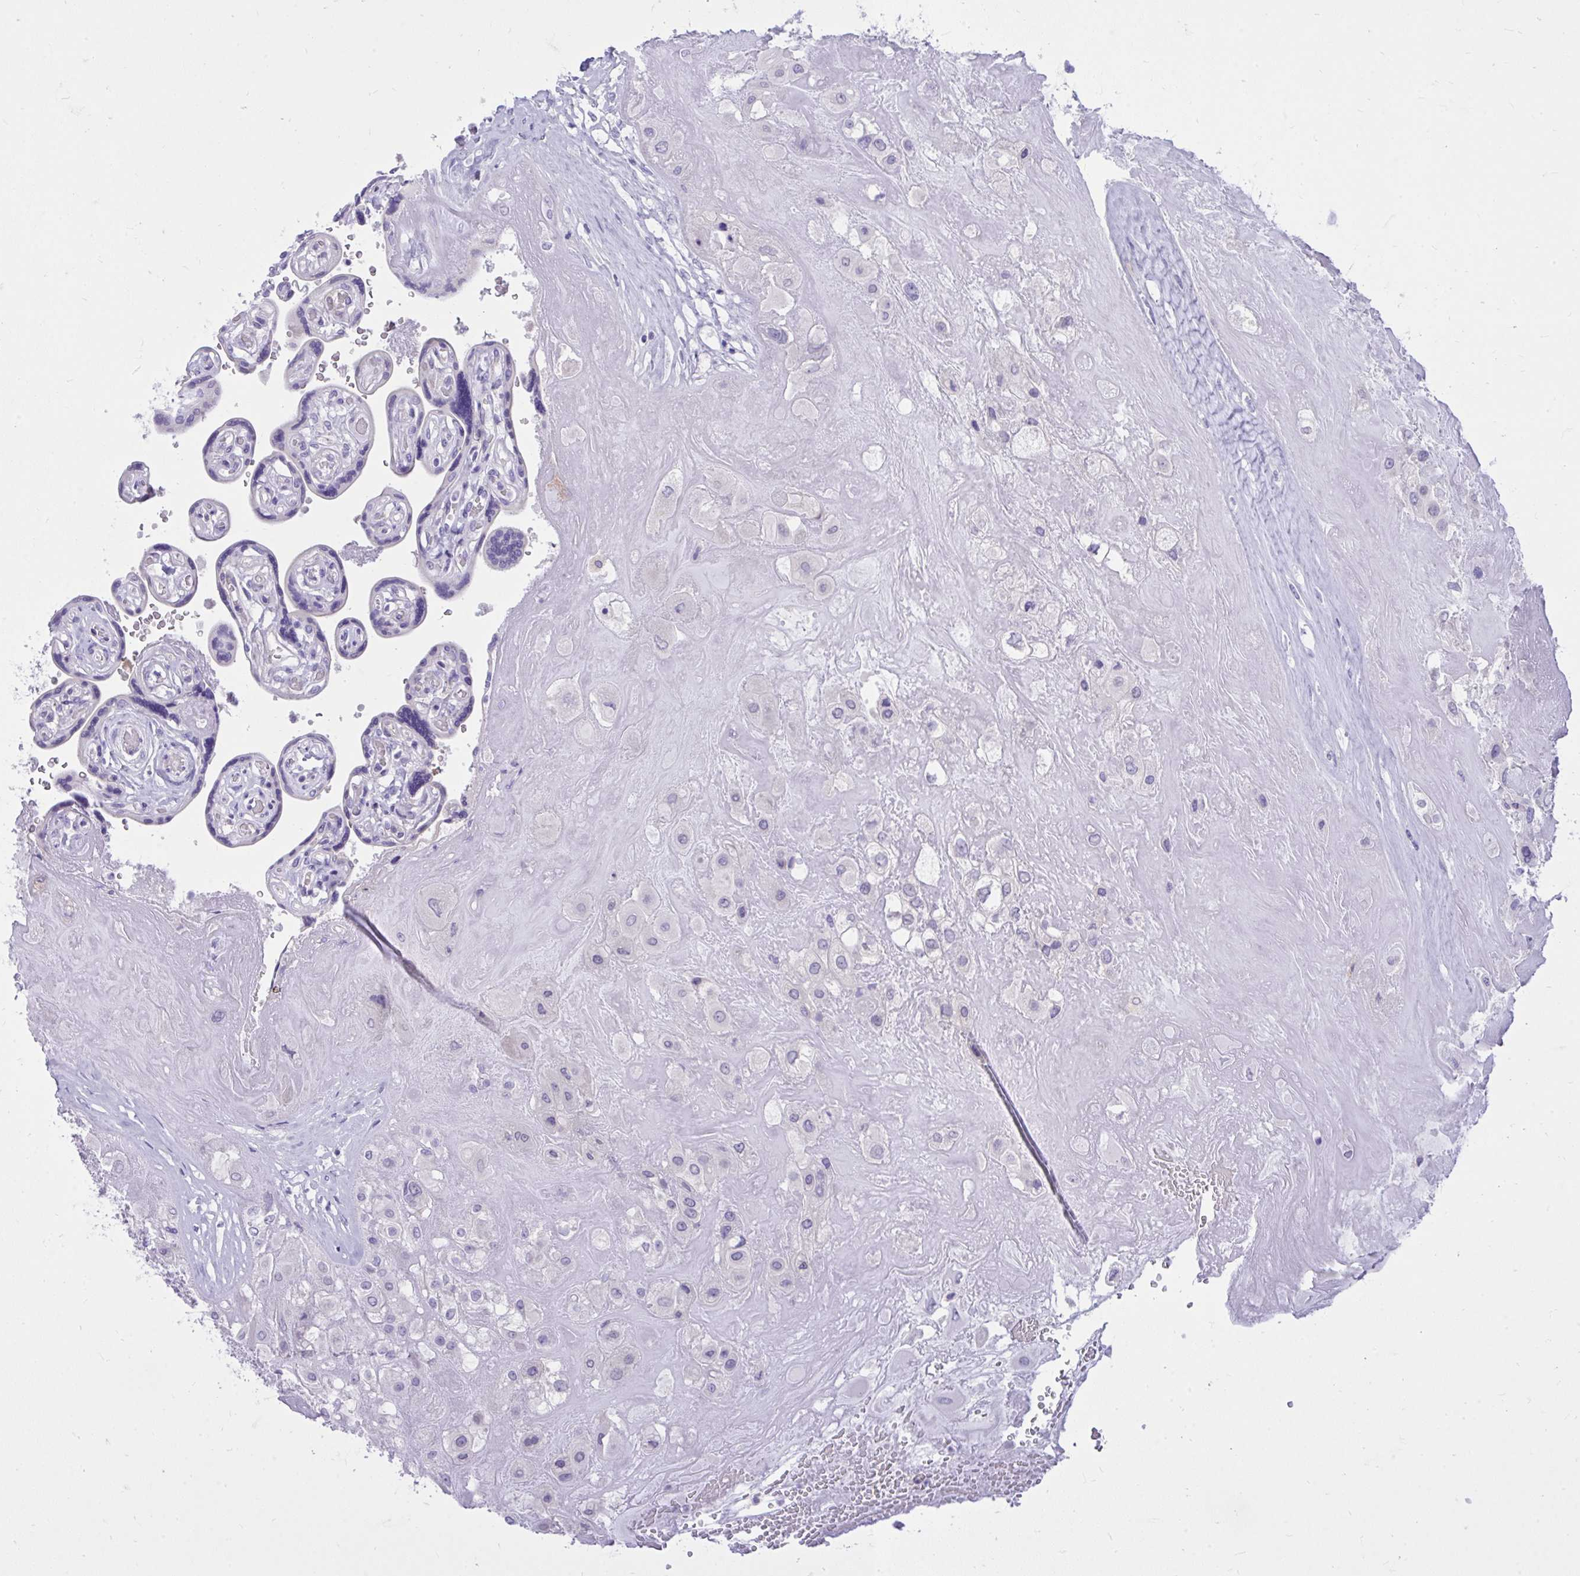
{"staining": {"intensity": "negative", "quantity": "none", "location": "none"}, "tissue": "placenta", "cell_type": "Decidual cells", "image_type": "normal", "snomed": [{"axis": "morphology", "description": "Normal tissue, NOS"}, {"axis": "topography", "description": "Placenta"}], "caption": "High magnification brightfield microscopy of benign placenta stained with DAB (brown) and counterstained with hematoxylin (blue): decidual cells show no significant positivity.", "gene": "GPRIN3", "patient": {"sex": "female", "age": 32}}